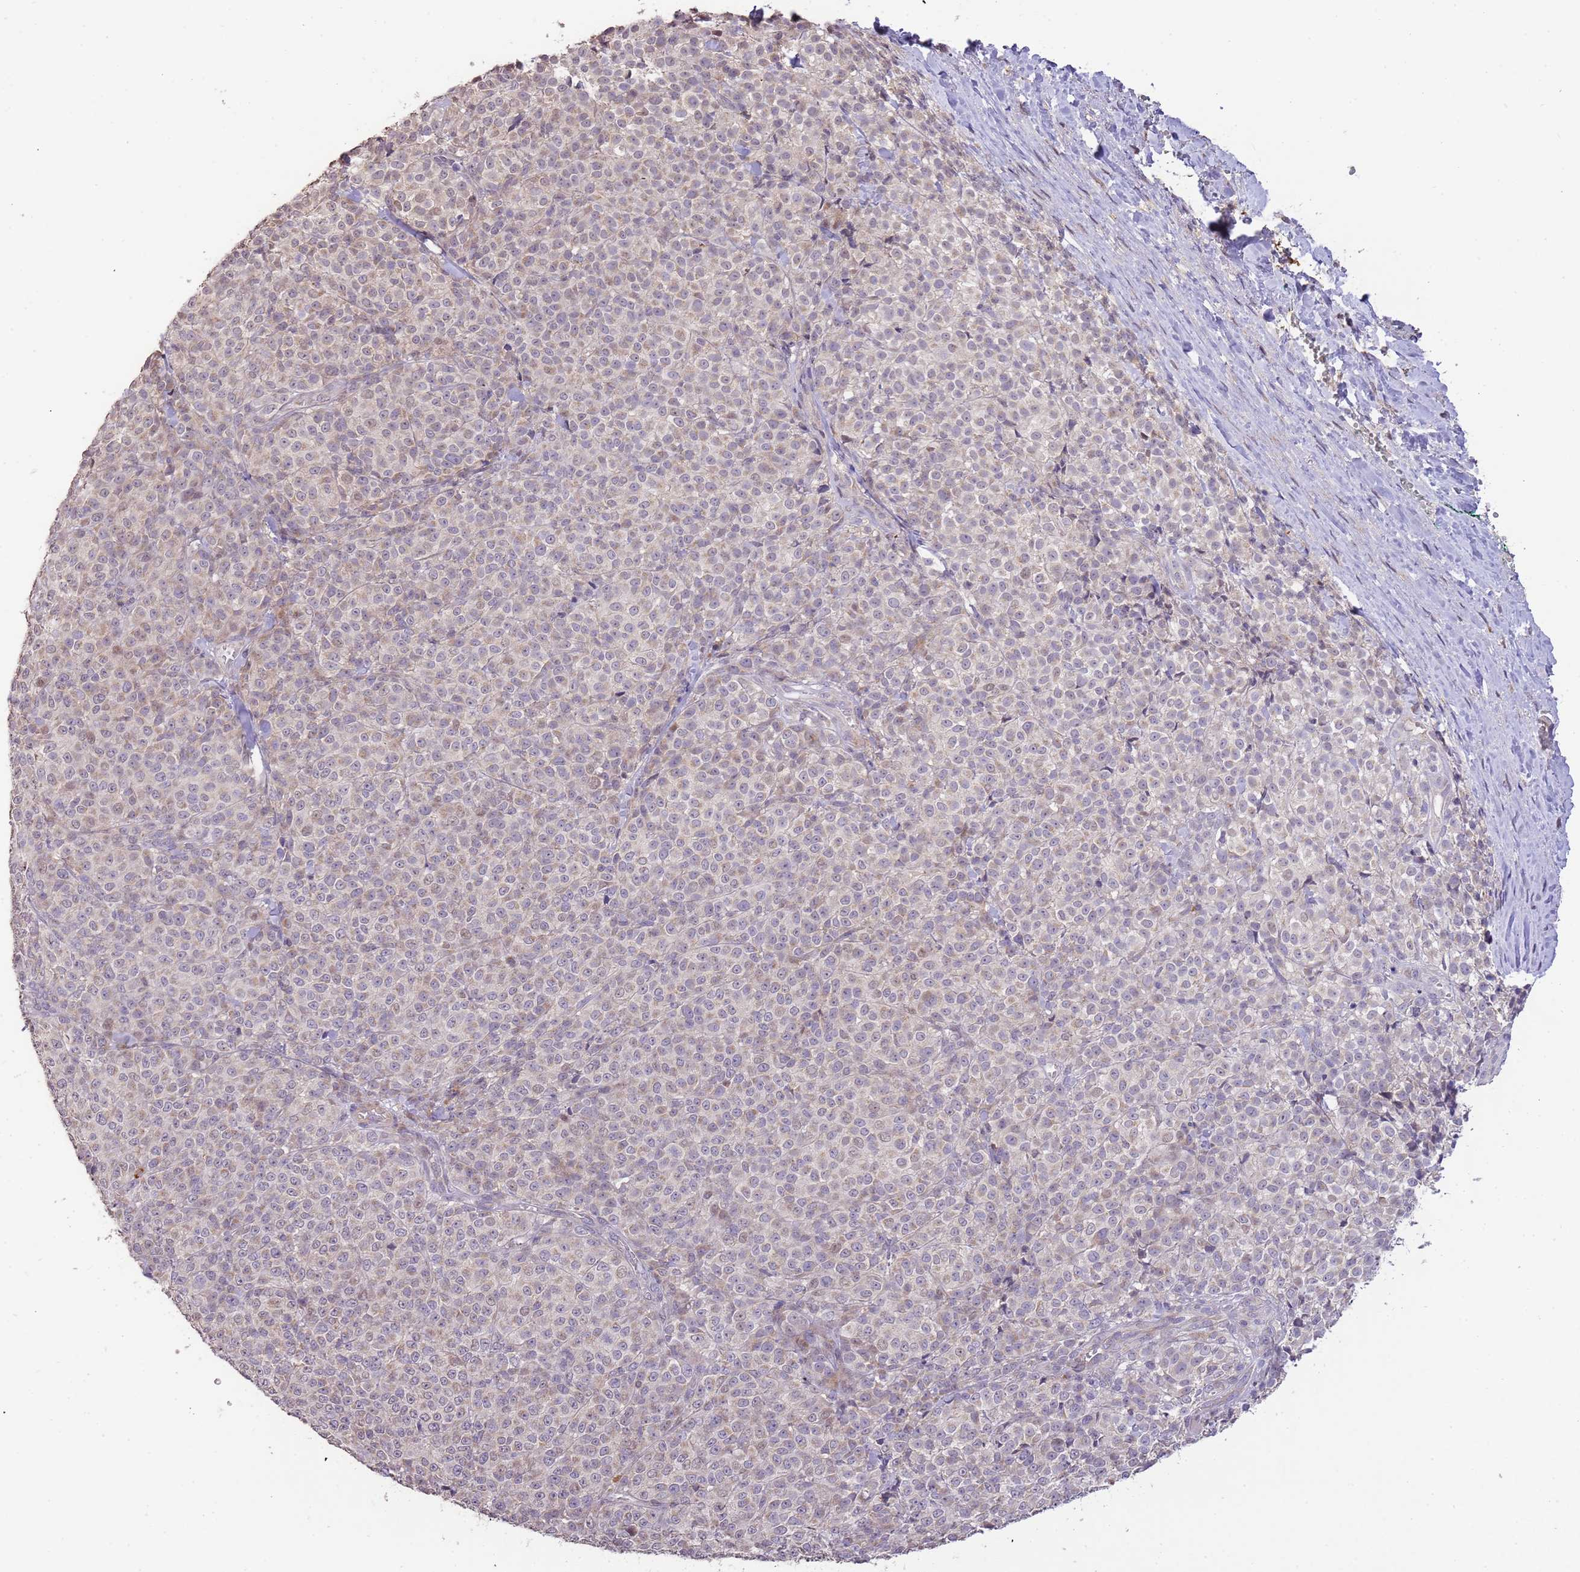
{"staining": {"intensity": "weak", "quantity": "25%-75%", "location": "cytoplasmic/membranous,nuclear"}, "tissue": "melanoma", "cell_type": "Tumor cells", "image_type": "cancer", "snomed": [{"axis": "morphology", "description": "Normal tissue, NOS"}, {"axis": "morphology", "description": "Malignant melanoma, NOS"}, {"axis": "topography", "description": "Skin"}], "caption": "Immunohistochemical staining of human melanoma demonstrates low levels of weak cytoplasmic/membranous and nuclear protein positivity in approximately 25%-75% of tumor cells.", "gene": "SLC16A4", "patient": {"sex": "female", "age": 34}}